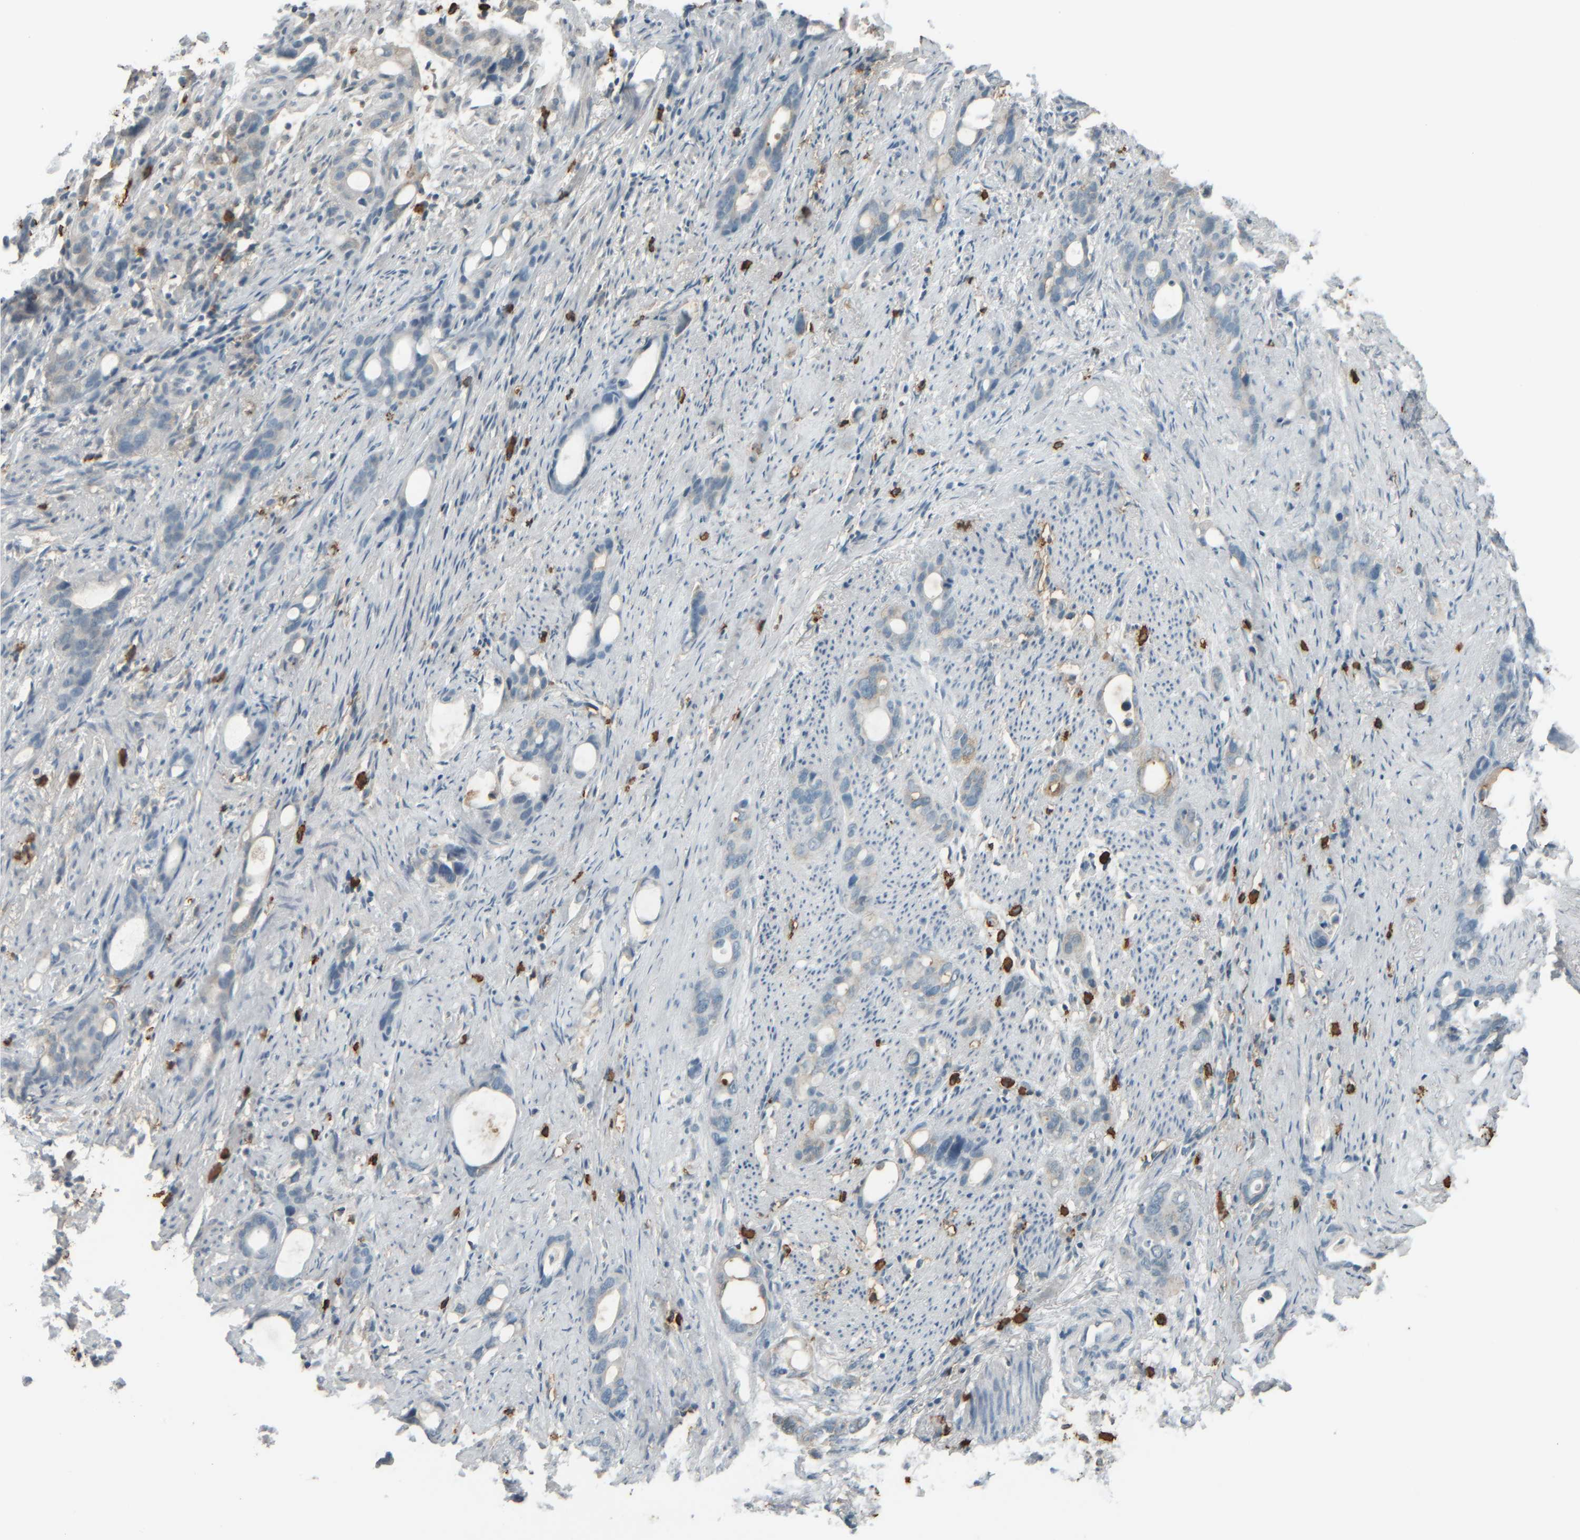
{"staining": {"intensity": "negative", "quantity": "none", "location": "none"}, "tissue": "stomach cancer", "cell_type": "Tumor cells", "image_type": "cancer", "snomed": [{"axis": "morphology", "description": "Adenocarcinoma, NOS"}, {"axis": "topography", "description": "Stomach"}], "caption": "Image shows no significant protein staining in tumor cells of stomach adenocarcinoma. (DAB (3,3'-diaminobenzidine) IHC visualized using brightfield microscopy, high magnification).", "gene": "TPSAB1", "patient": {"sex": "female", "age": 75}}